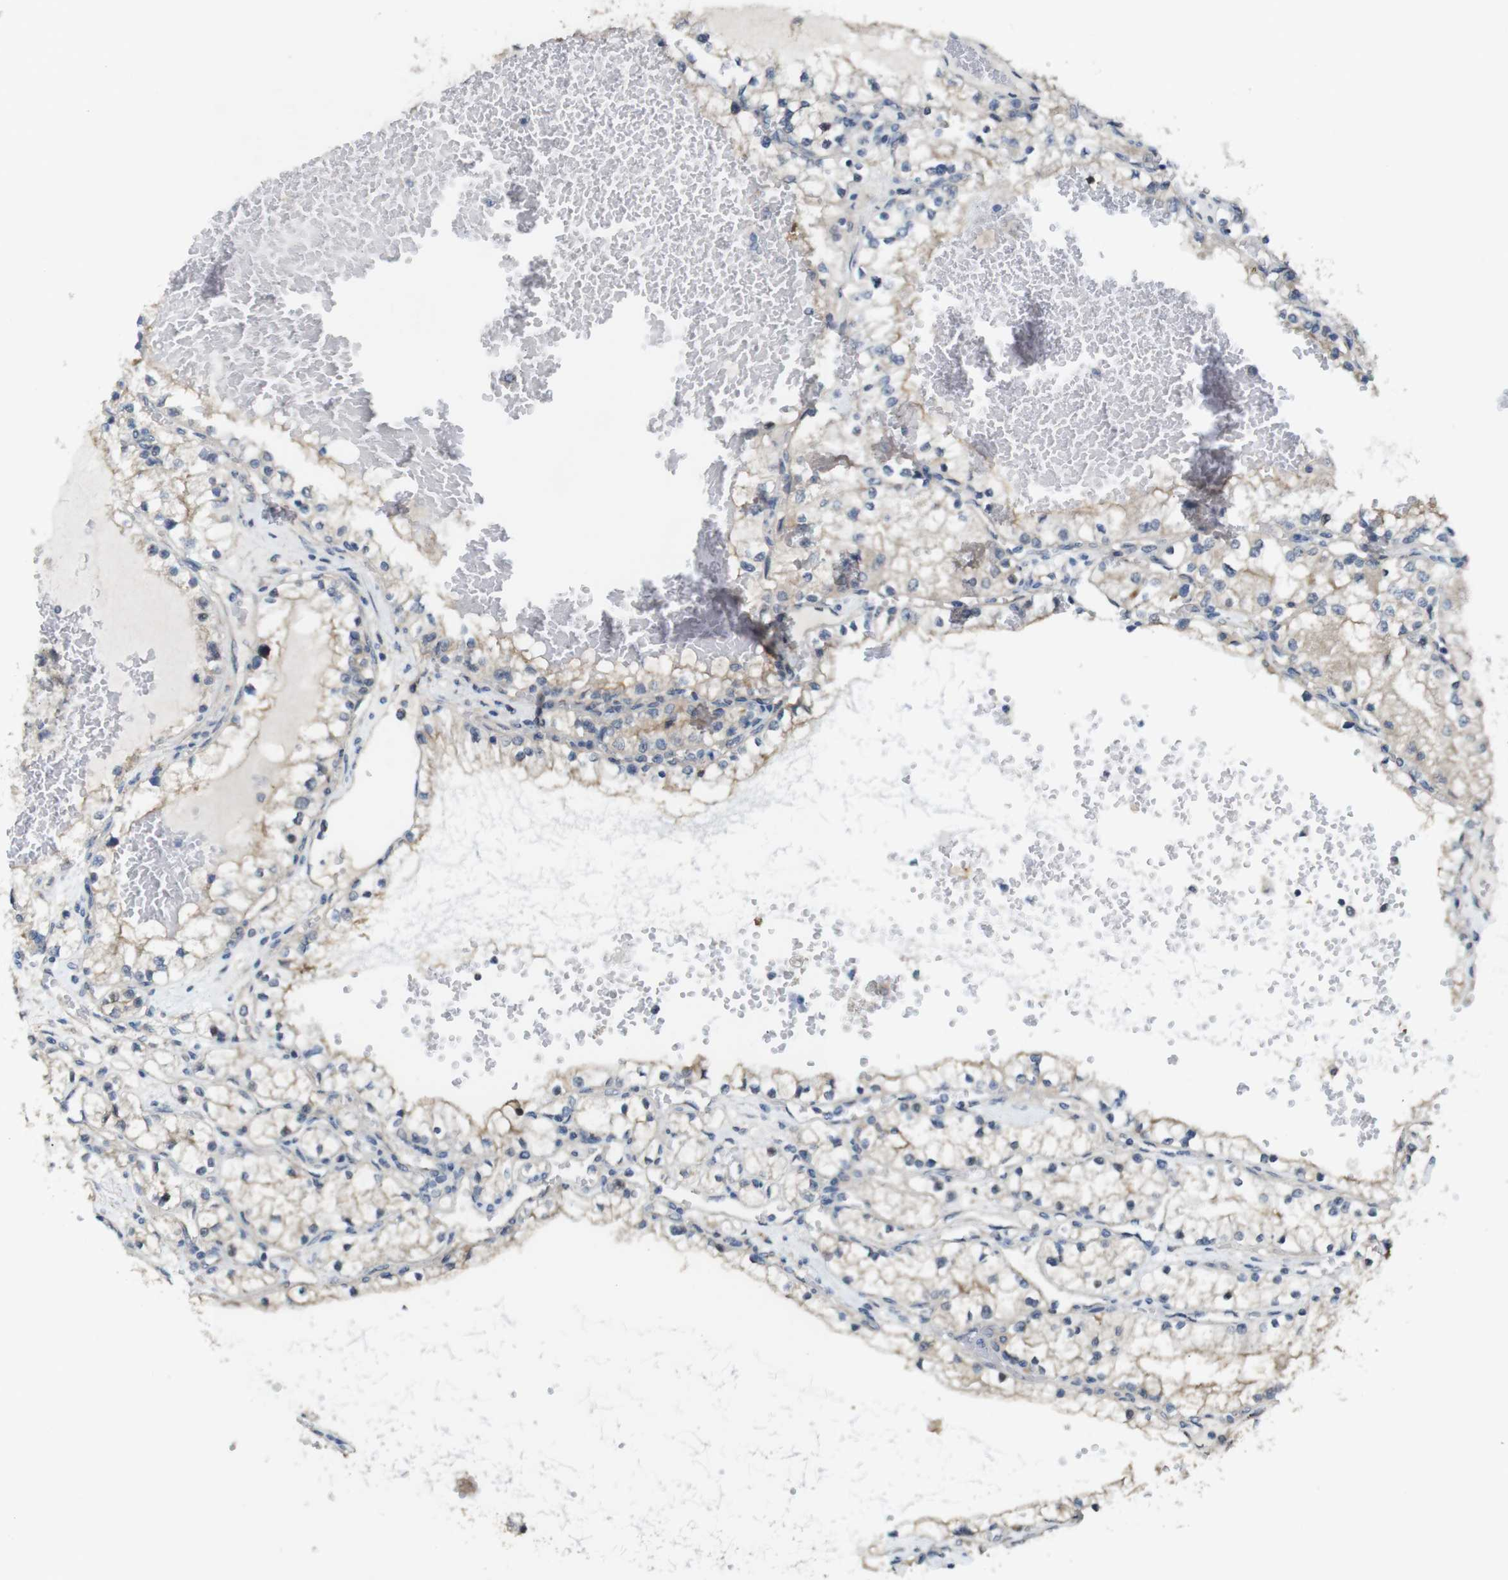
{"staining": {"intensity": "weak", "quantity": "25%-75%", "location": "cytoplasmic/membranous"}, "tissue": "renal cancer", "cell_type": "Tumor cells", "image_type": "cancer", "snomed": [{"axis": "morphology", "description": "Adenocarcinoma, NOS"}, {"axis": "topography", "description": "Kidney"}], "caption": "Protein staining displays weak cytoplasmic/membranous expression in approximately 25%-75% of tumor cells in renal cancer.", "gene": "CDC34", "patient": {"sex": "male", "age": 68}}